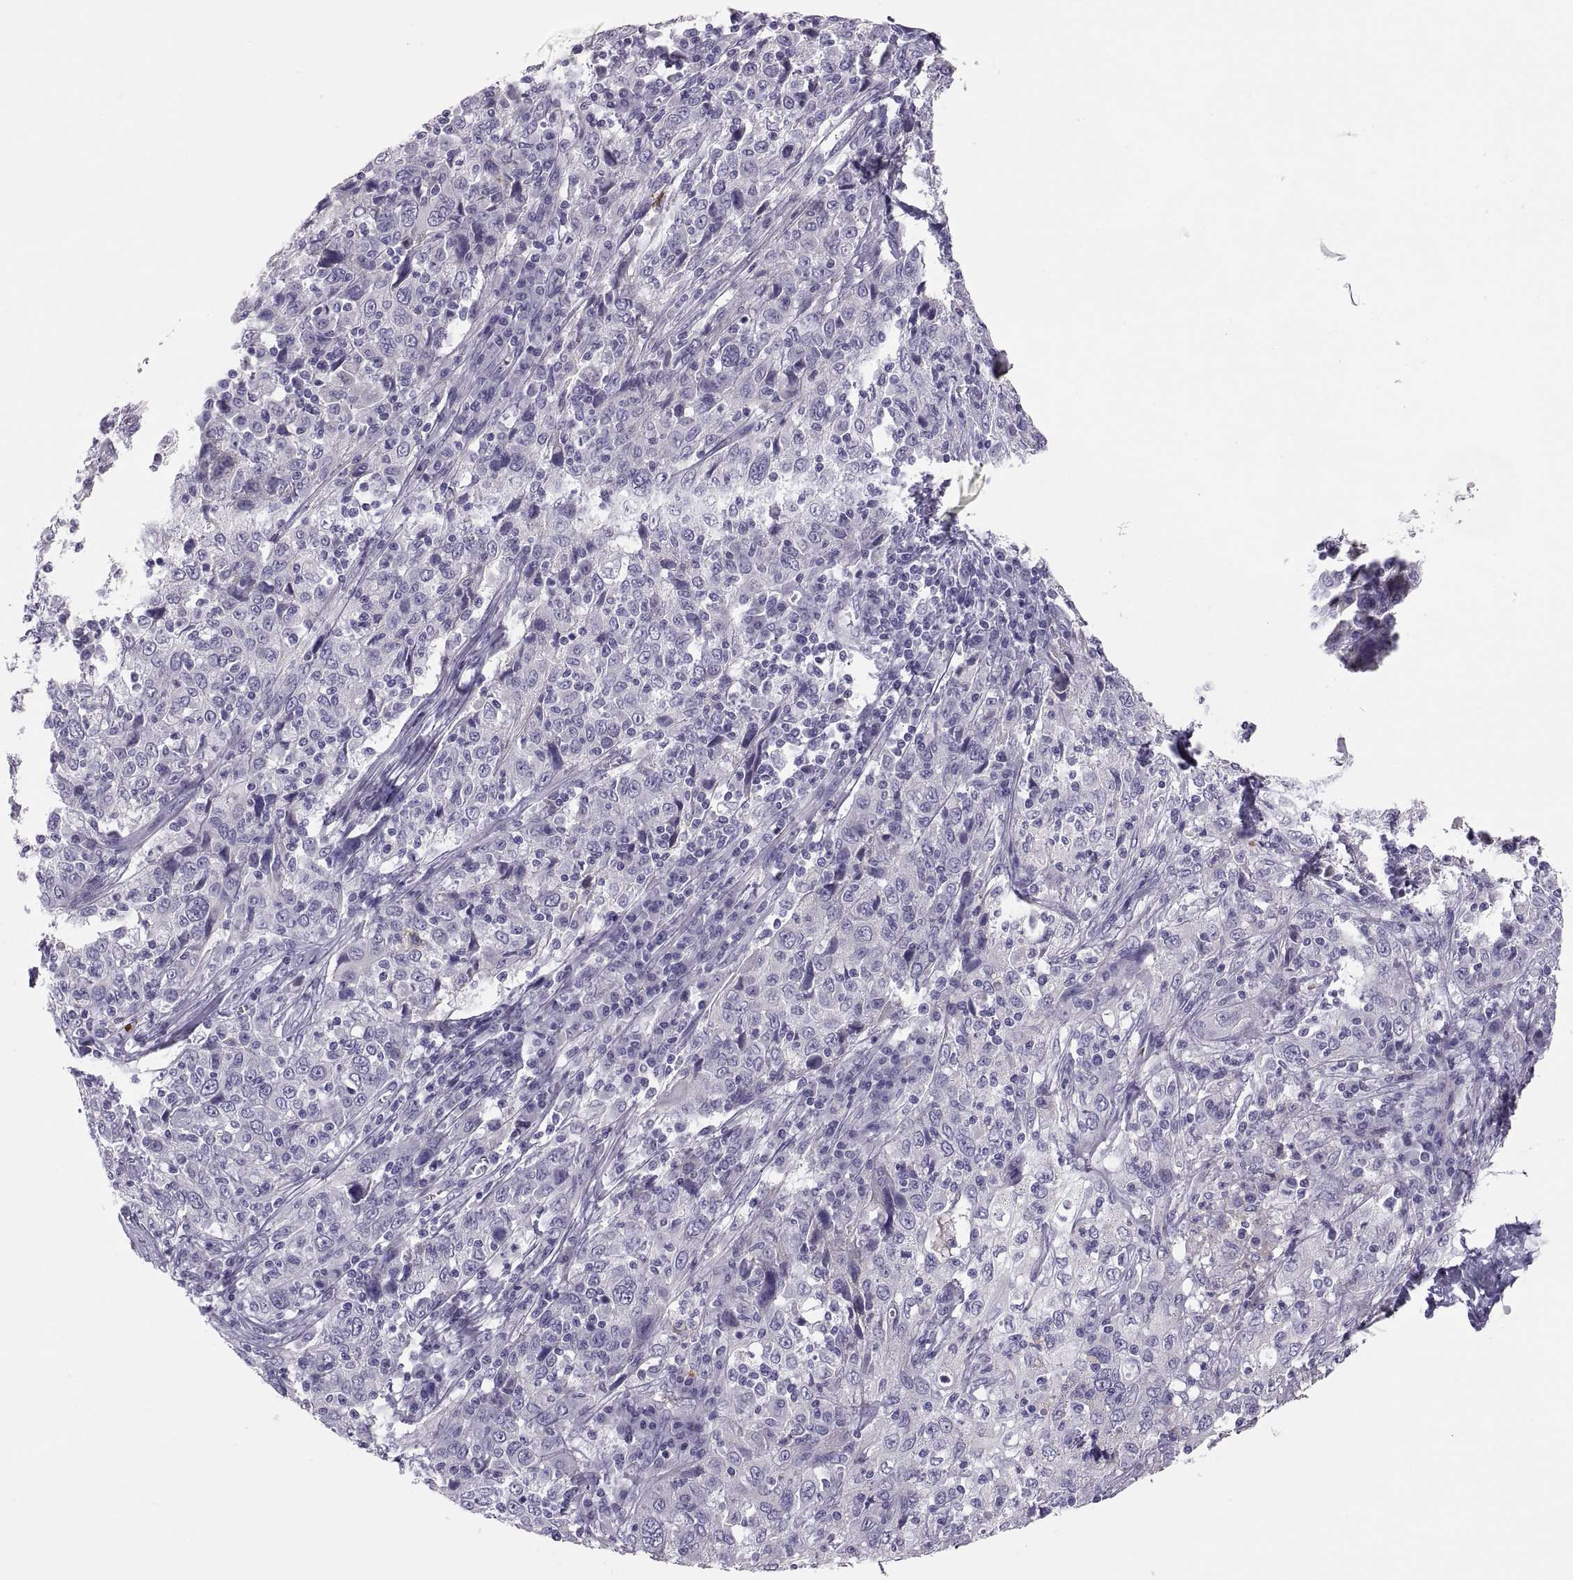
{"staining": {"intensity": "negative", "quantity": "none", "location": "none"}, "tissue": "cervical cancer", "cell_type": "Tumor cells", "image_type": "cancer", "snomed": [{"axis": "morphology", "description": "Squamous cell carcinoma, NOS"}, {"axis": "topography", "description": "Cervix"}], "caption": "A micrograph of cervical cancer (squamous cell carcinoma) stained for a protein displays no brown staining in tumor cells.", "gene": "MAGEB2", "patient": {"sex": "female", "age": 46}}